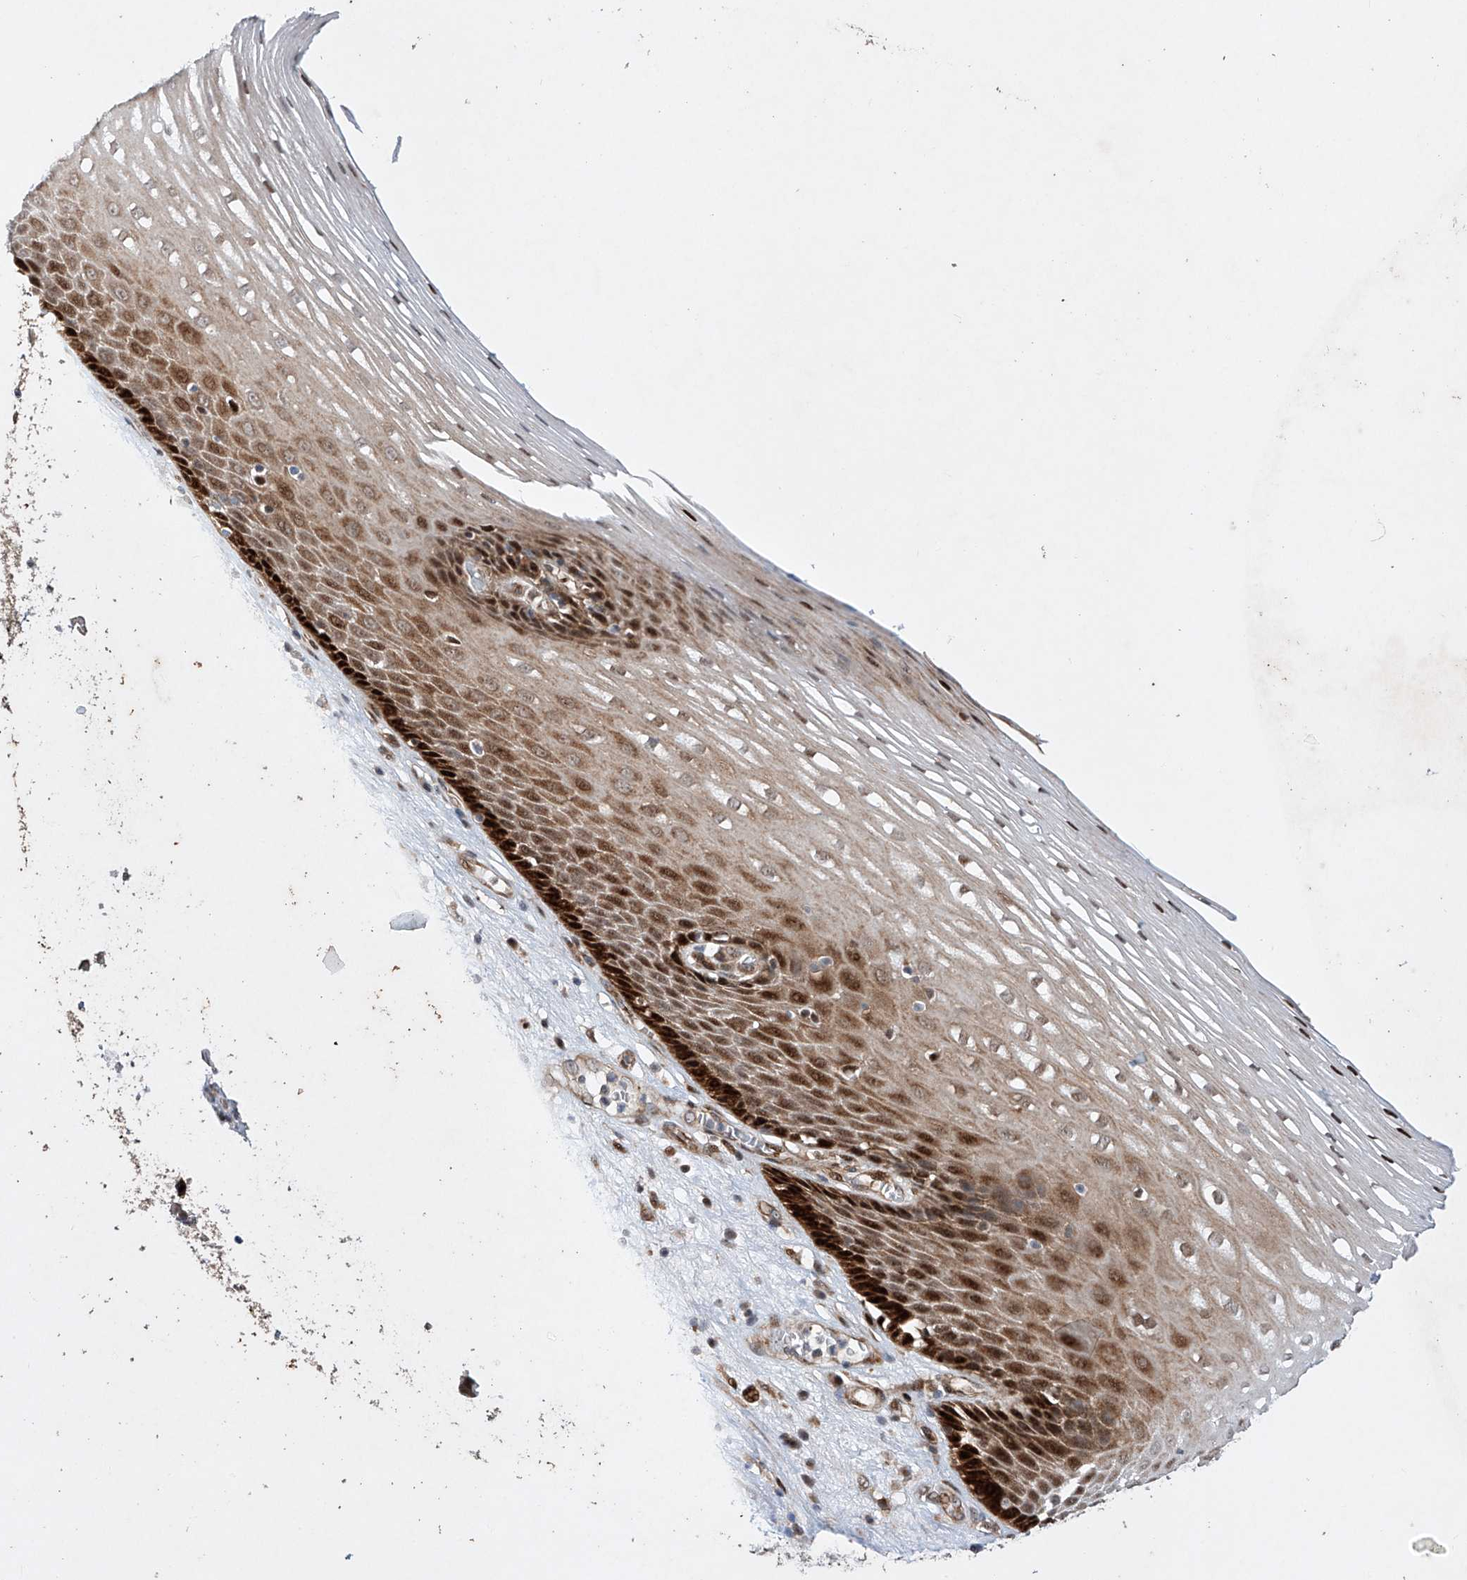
{"staining": {"intensity": "strong", "quantity": "25%-75%", "location": "cytoplasmic/membranous,nuclear"}, "tissue": "esophagus", "cell_type": "Squamous epithelial cells", "image_type": "normal", "snomed": [{"axis": "morphology", "description": "Normal tissue, NOS"}, {"axis": "topography", "description": "Esophagus"}], "caption": "This is an image of immunohistochemistry (IHC) staining of normal esophagus, which shows strong expression in the cytoplasmic/membranous,nuclear of squamous epithelial cells.", "gene": "AFG1L", "patient": {"sex": "male", "age": 62}}